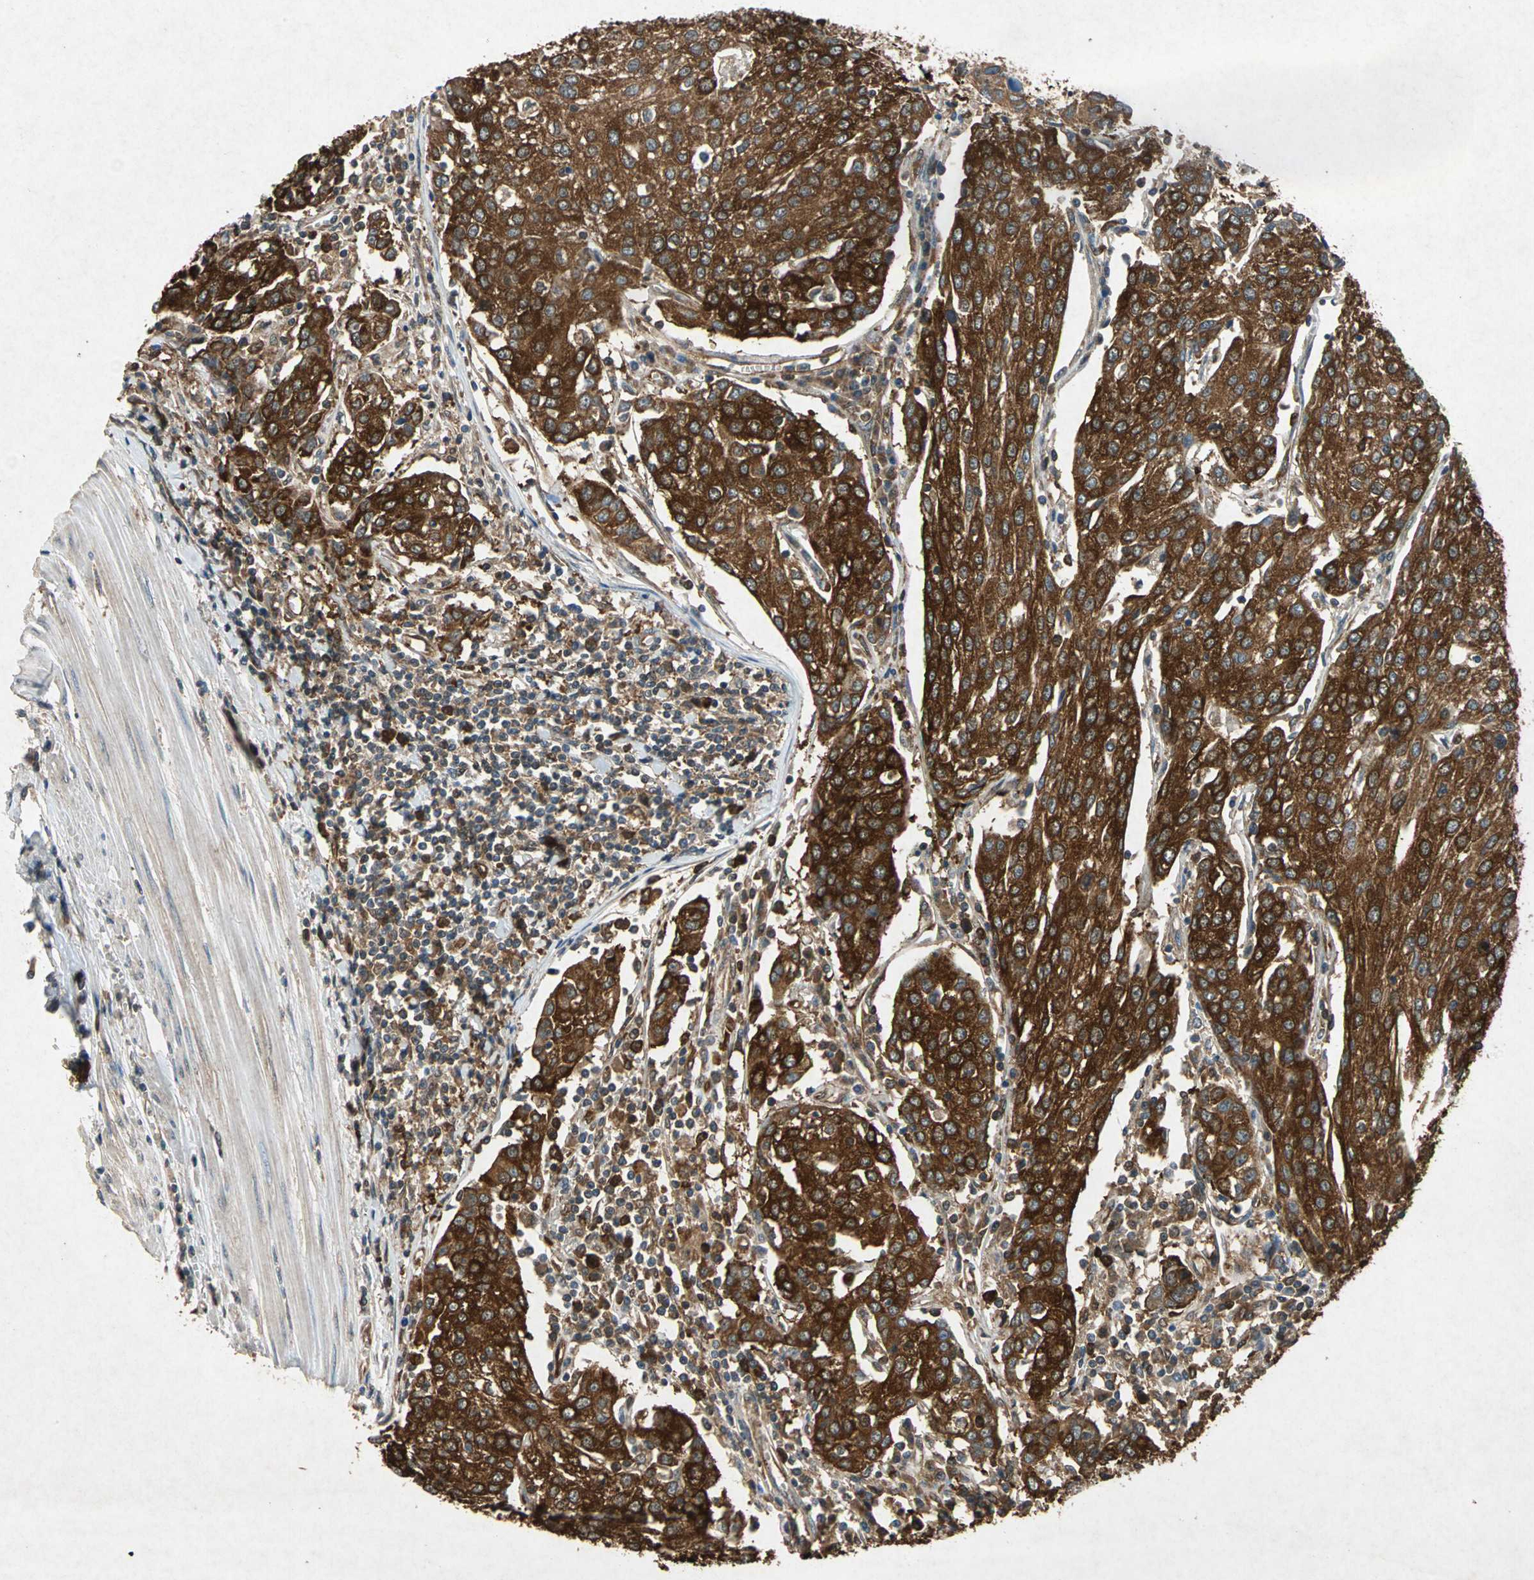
{"staining": {"intensity": "strong", "quantity": ">75%", "location": "cytoplasmic/membranous"}, "tissue": "urothelial cancer", "cell_type": "Tumor cells", "image_type": "cancer", "snomed": [{"axis": "morphology", "description": "Urothelial carcinoma, High grade"}, {"axis": "topography", "description": "Urinary bladder"}], "caption": "Immunohistochemical staining of urothelial cancer demonstrates strong cytoplasmic/membranous protein staining in about >75% of tumor cells. The protein is stained brown, and the nuclei are stained in blue (DAB (3,3'-diaminobenzidine) IHC with brightfield microscopy, high magnification).", "gene": "HSP90AB1", "patient": {"sex": "female", "age": 85}}